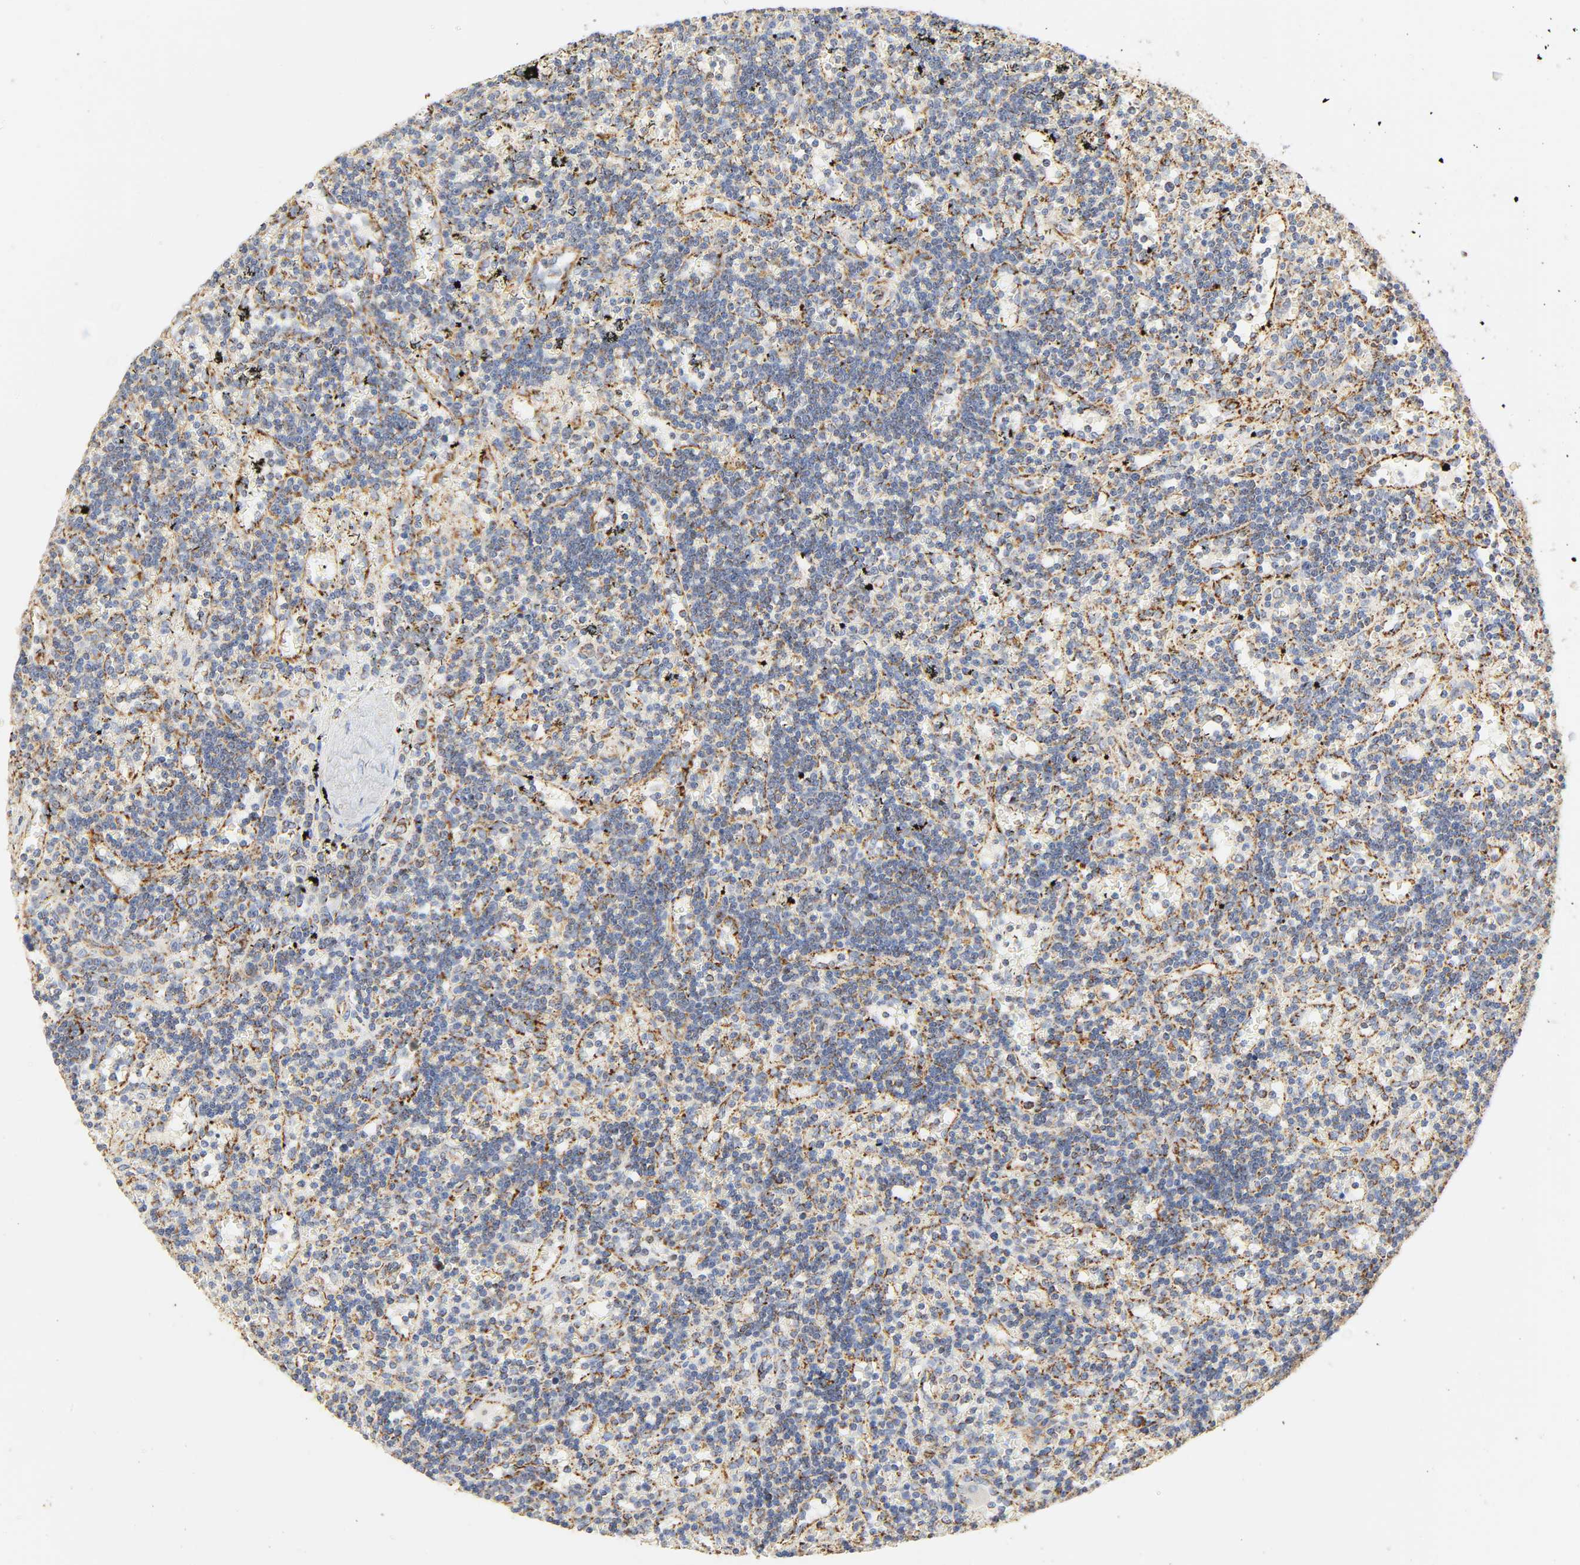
{"staining": {"intensity": "weak", "quantity": "25%-75%", "location": "cytoplasmic/membranous"}, "tissue": "lymphoma", "cell_type": "Tumor cells", "image_type": "cancer", "snomed": [{"axis": "morphology", "description": "Malignant lymphoma, non-Hodgkin's type, Low grade"}, {"axis": "topography", "description": "Spleen"}], "caption": "A brown stain labels weak cytoplasmic/membranous staining of a protein in lymphoma tumor cells.", "gene": "ACAT1", "patient": {"sex": "male", "age": 60}}